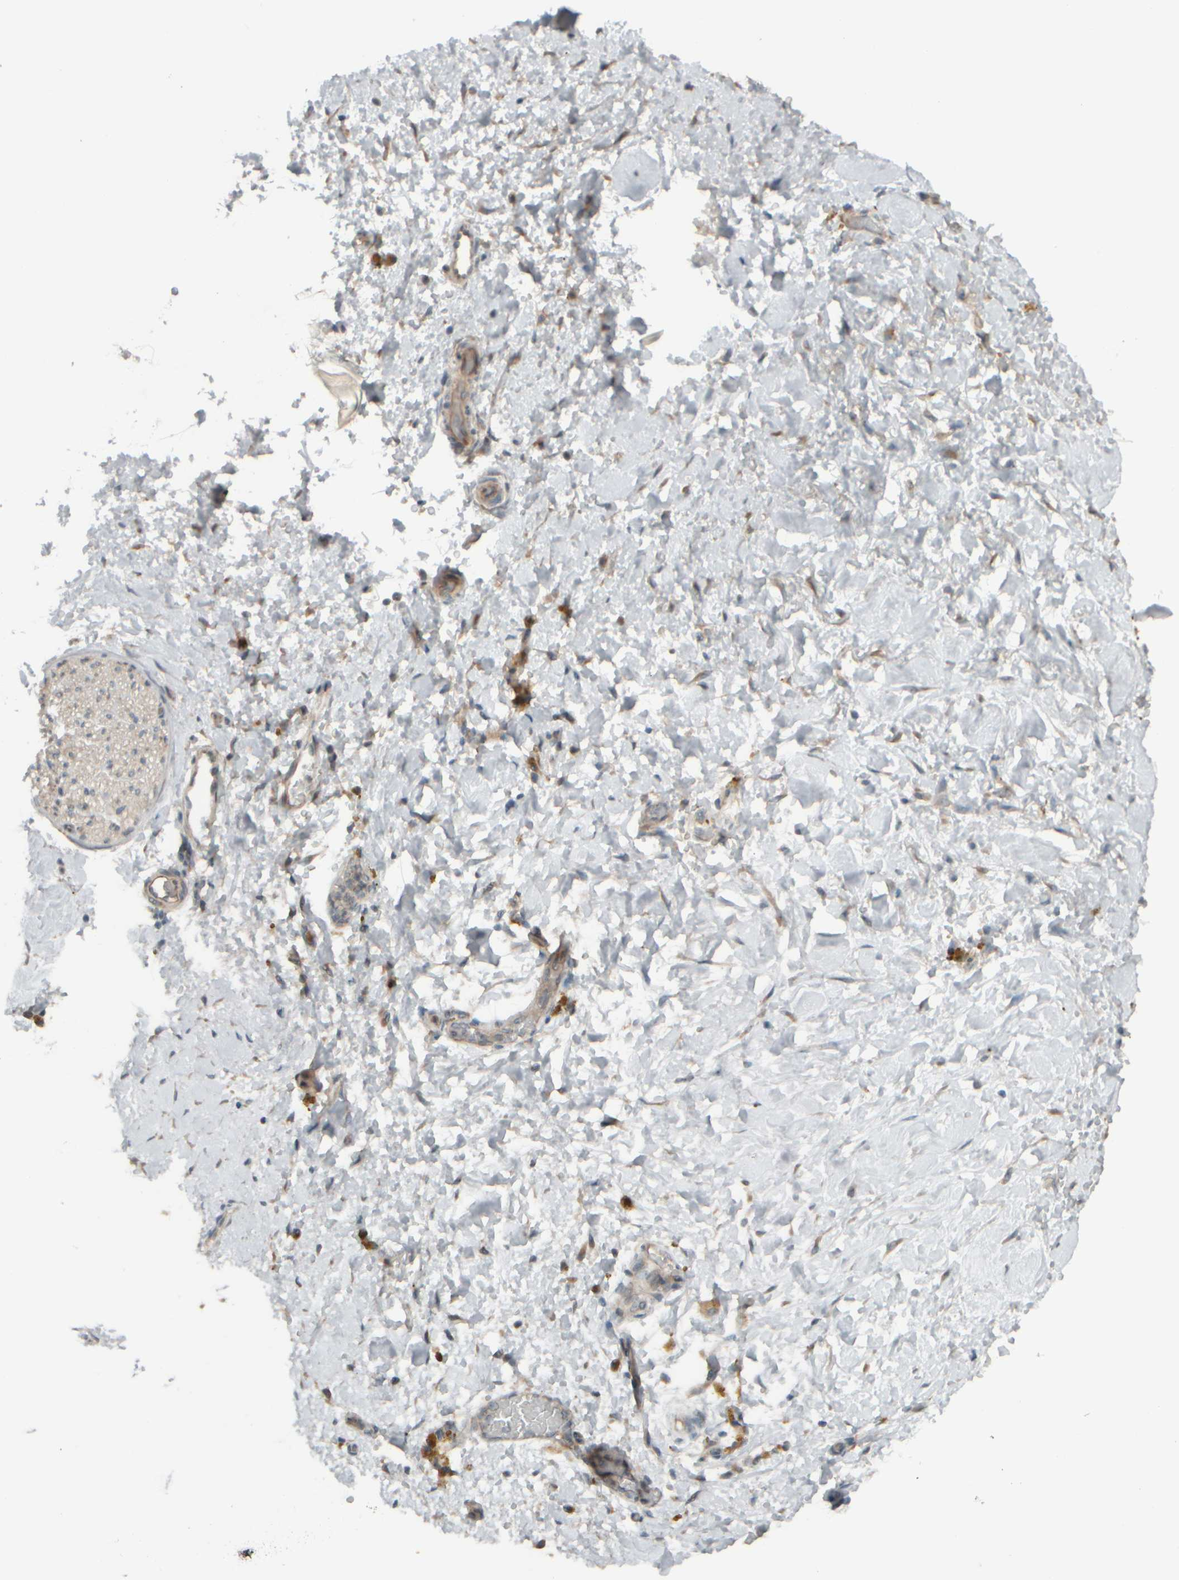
{"staining": {"intensity": "weak", "quantity": "<25%", "location": "cytoplasmic/membranous"}, "tissue": "adipose tissue", "cell_type": "Adipocytes", "image_type": "normal", "snomed": [{"axis": "morphology", "description": "Normal tissue, NOS"}, {"axis": "topography", "description": "Kidney"}, {"axis": "topography", "description": "Peripheral nerve tissue"}], "caption": "Photomicrograph shows no significant protein expression in adipocytes of benign adipose tissue. The staining is performed using DAB (3,3'-diaminobenzidine) brown chromogen with nuclei counter-stained in using hematoxylin.", "gene": "HGS", "patient": {"sex": "male", "age": 7}}